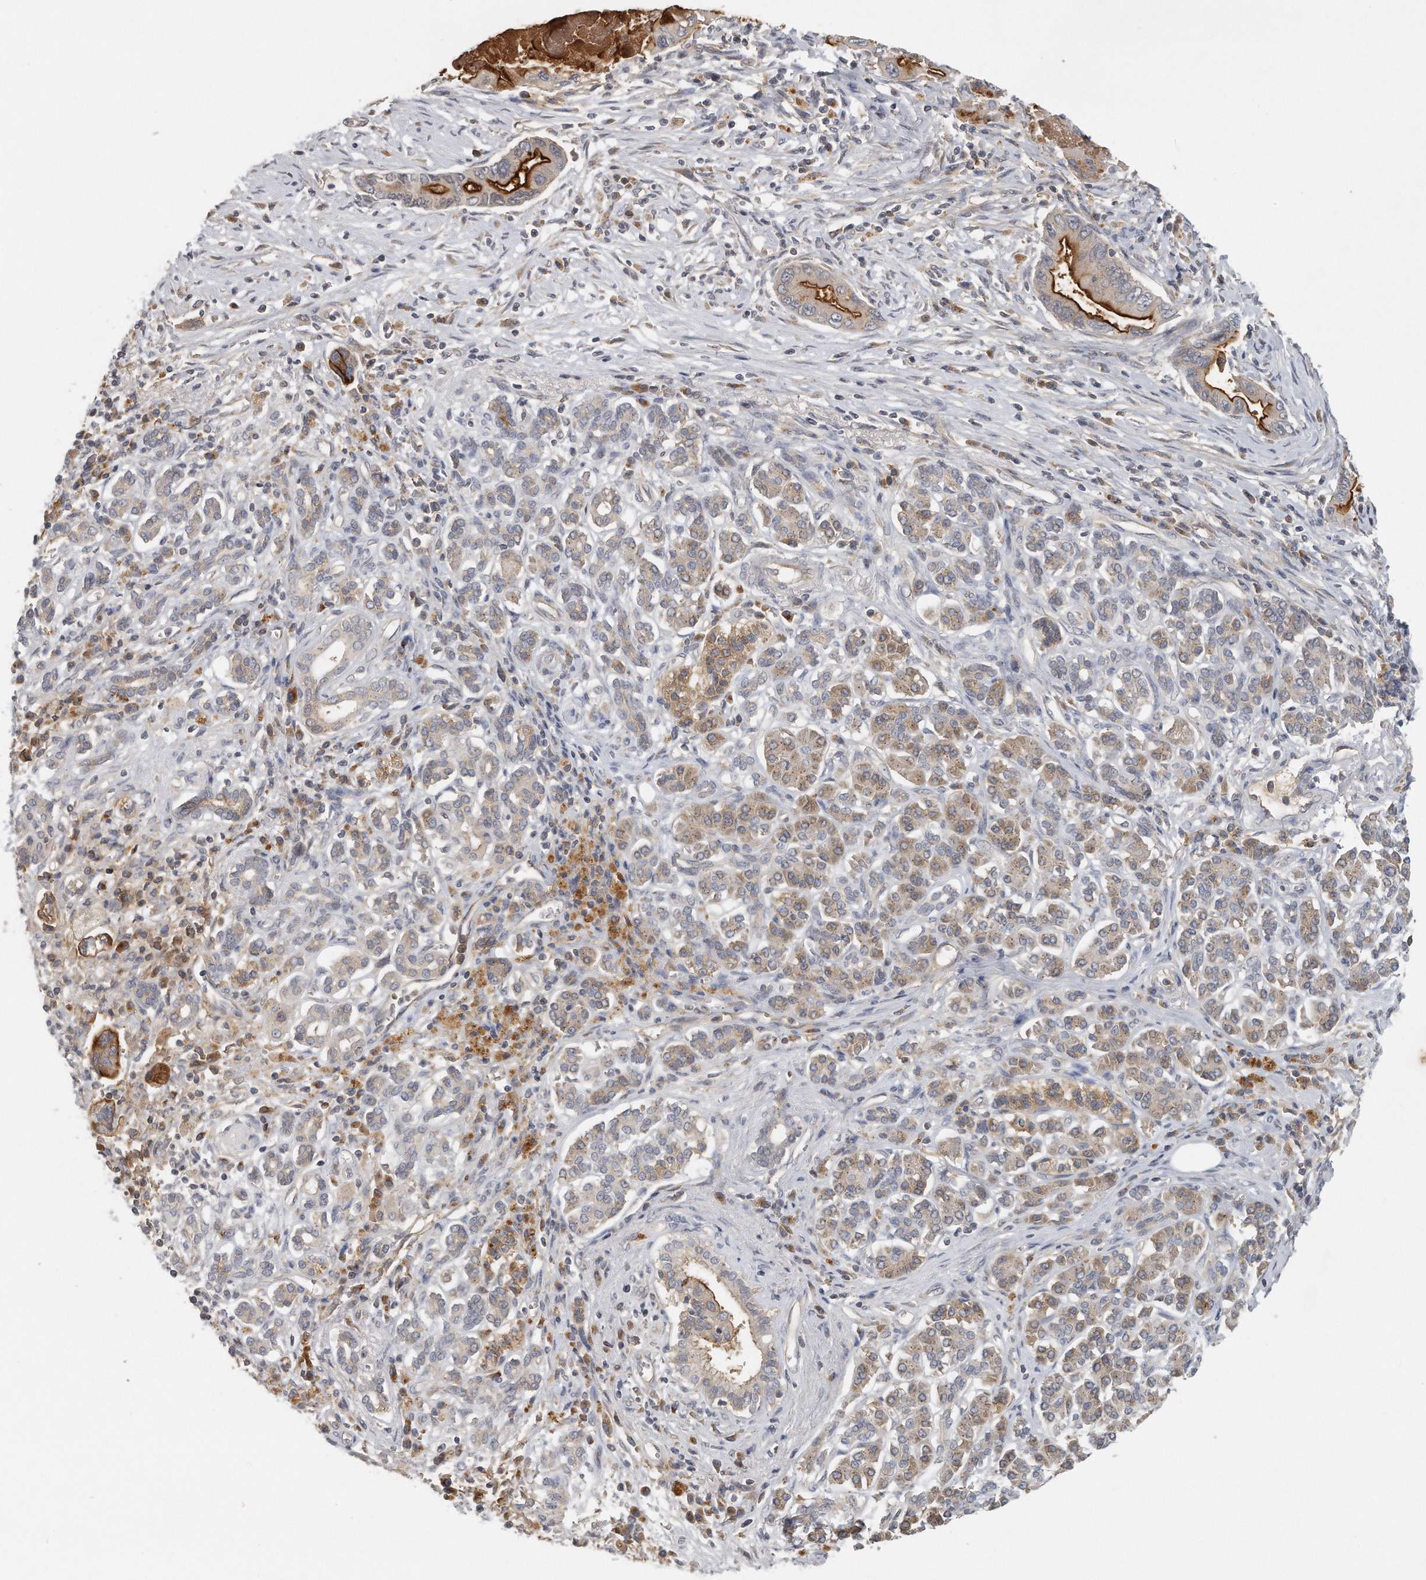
{"staining": {"intensity": "strong", "quantity": "25%-75%", "location": "cytoplasmic/membranous"}, "tissue": "pancreatic cancer", "cell_type": "Tumor cells", "image_type": "cancer", "snomed": [{"axis": "morphology", "description": "Adenocarcinoma, NOS"}, {"axis": "topography", "description": "Pancreas"}], "caption": "High-power microscopy captured an immunohistochemistry (IHC) histopathology image of pancreatic adenocarcinoma, revealing strong cytoplasmic/membranous expression in approximately 25%-75% of tumor cells. Nuclei are stained in blue.", "gene": "TRAPPC14", "patient": {"sex": "male", "age": 78}}